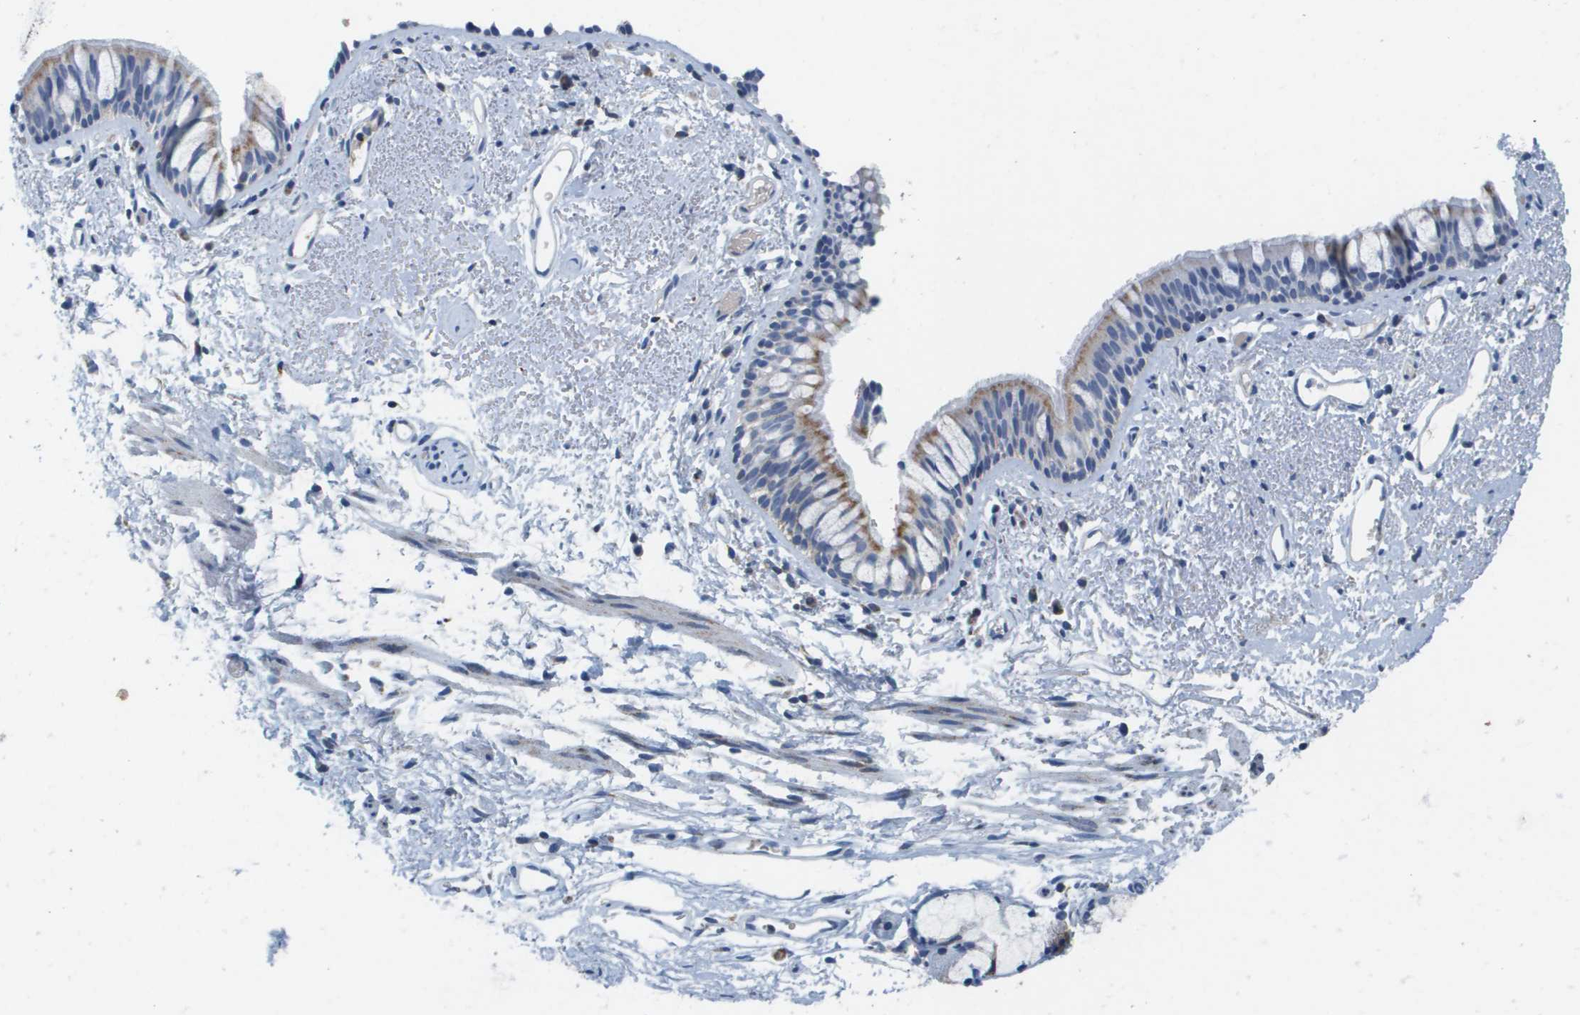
{"staining": {"intensity": "negative", "quantity": "none", "location": "none"}, "tissue": "adipose tissue", "cell_type": "Adipocytes", "image_type": "normal", "snomed": [{"axis": "morphology", "description": "Normal tissue, NOS"}, {"axis": "topography", "description": "Bronchus"}], "caption": "The micrograph exhibits no staining of adipocytes in unremarkable adipose tissue. (DAB immunohistochemistry (IHC) visualized using brightfield microscopy, high magnification).", "gene": "ATP5F1B", "patient": {"sex": "female", "age": 73}}